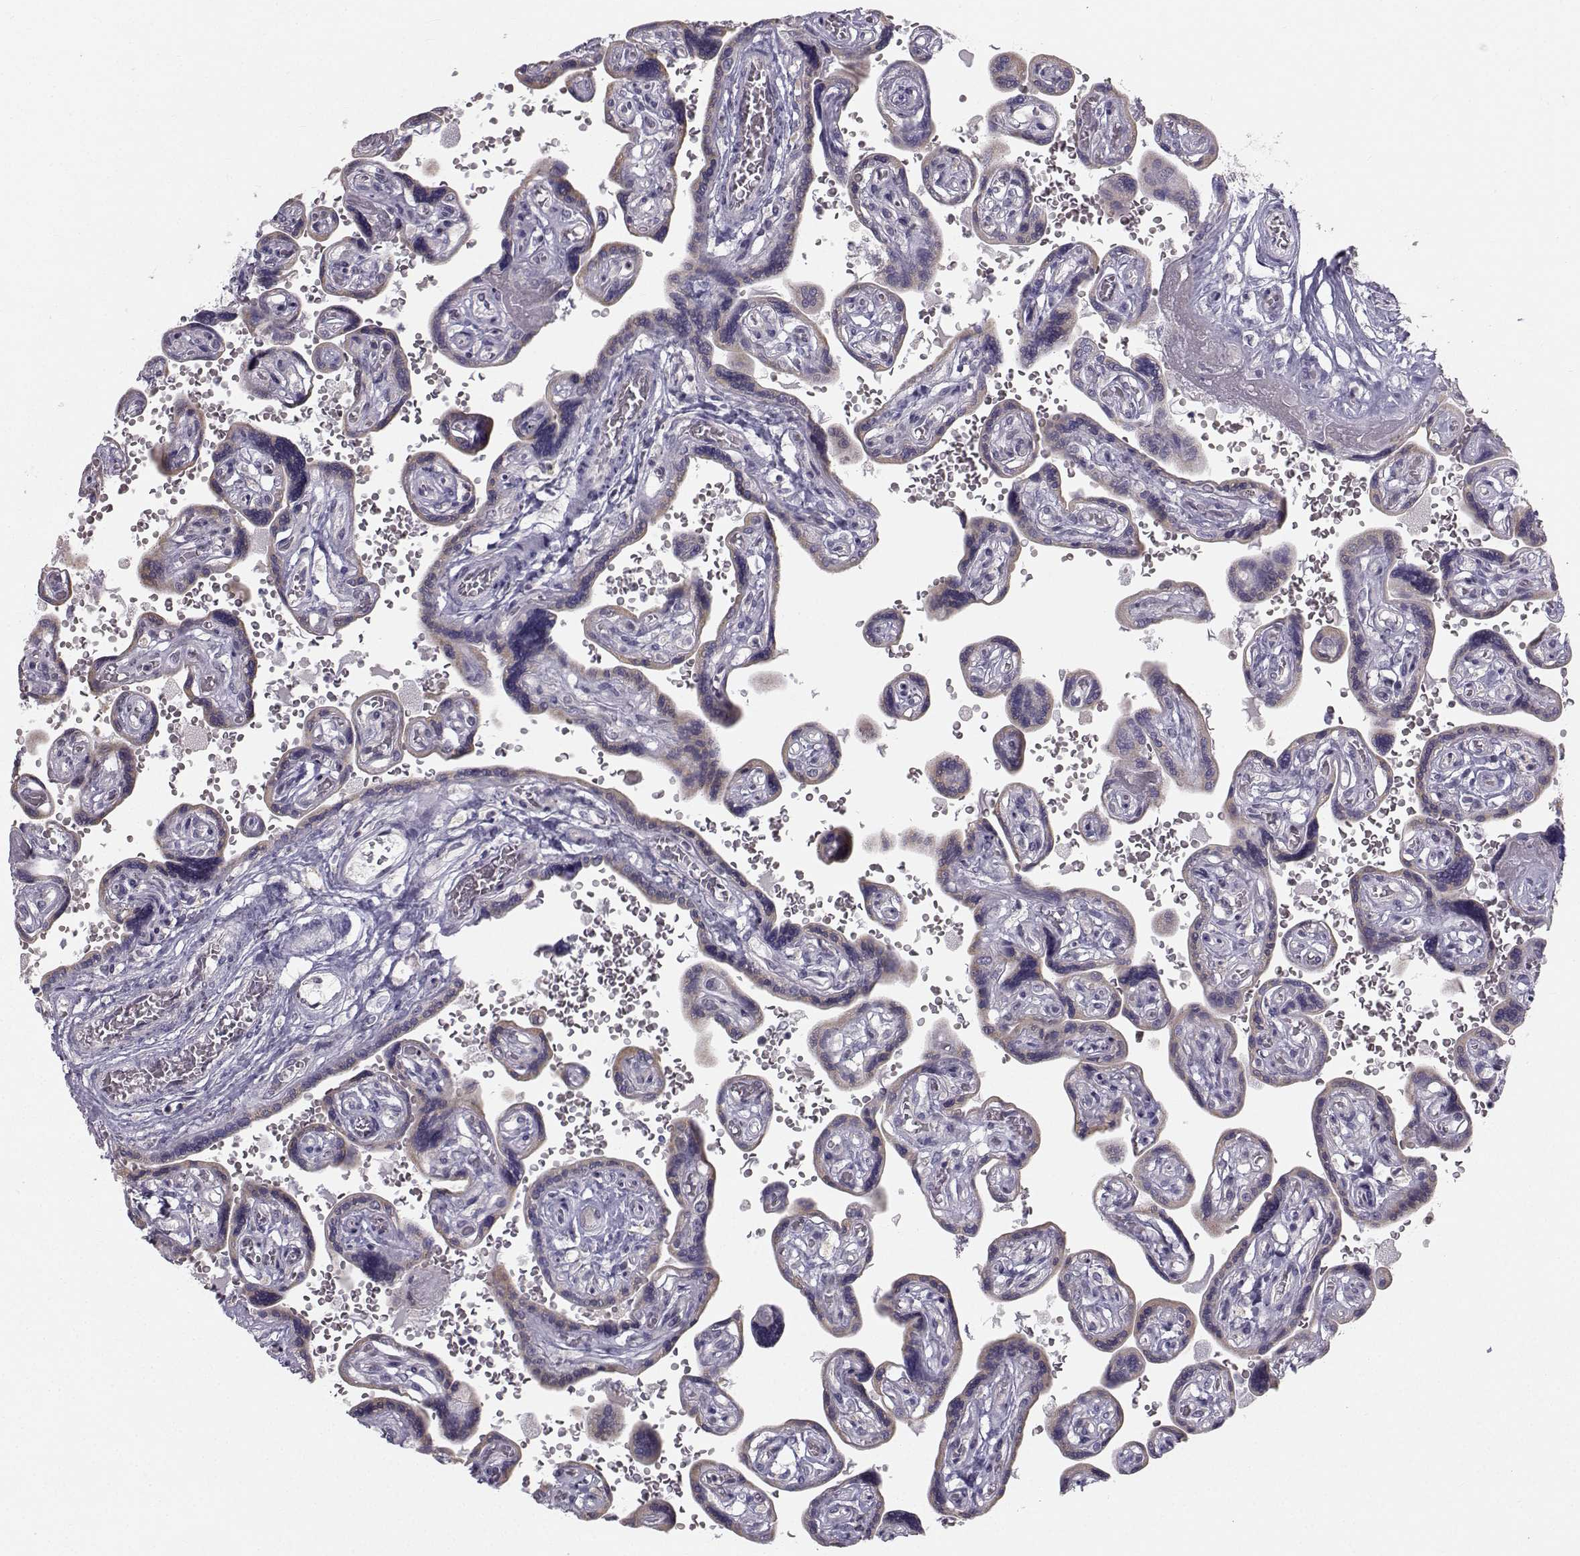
{"staining": {"intensity": "negative", "quantity": "none", "location": "none"}, "tissue": "placenta", "cell_type": "Decidual cells", "image_type": "normal", "snomed": [{"axis": "morphology", "description": "Normal tissue, NOS"}, {"axis": "topography", "description": "Placenta"}], "caption": "Immunohistochemistry histopathology image of unremarkable placenta stained for a protein (brown), which reveals no expression in decidual cells.", "gene": "LRP8", "patient": {"sex": "female", "age": 32}}